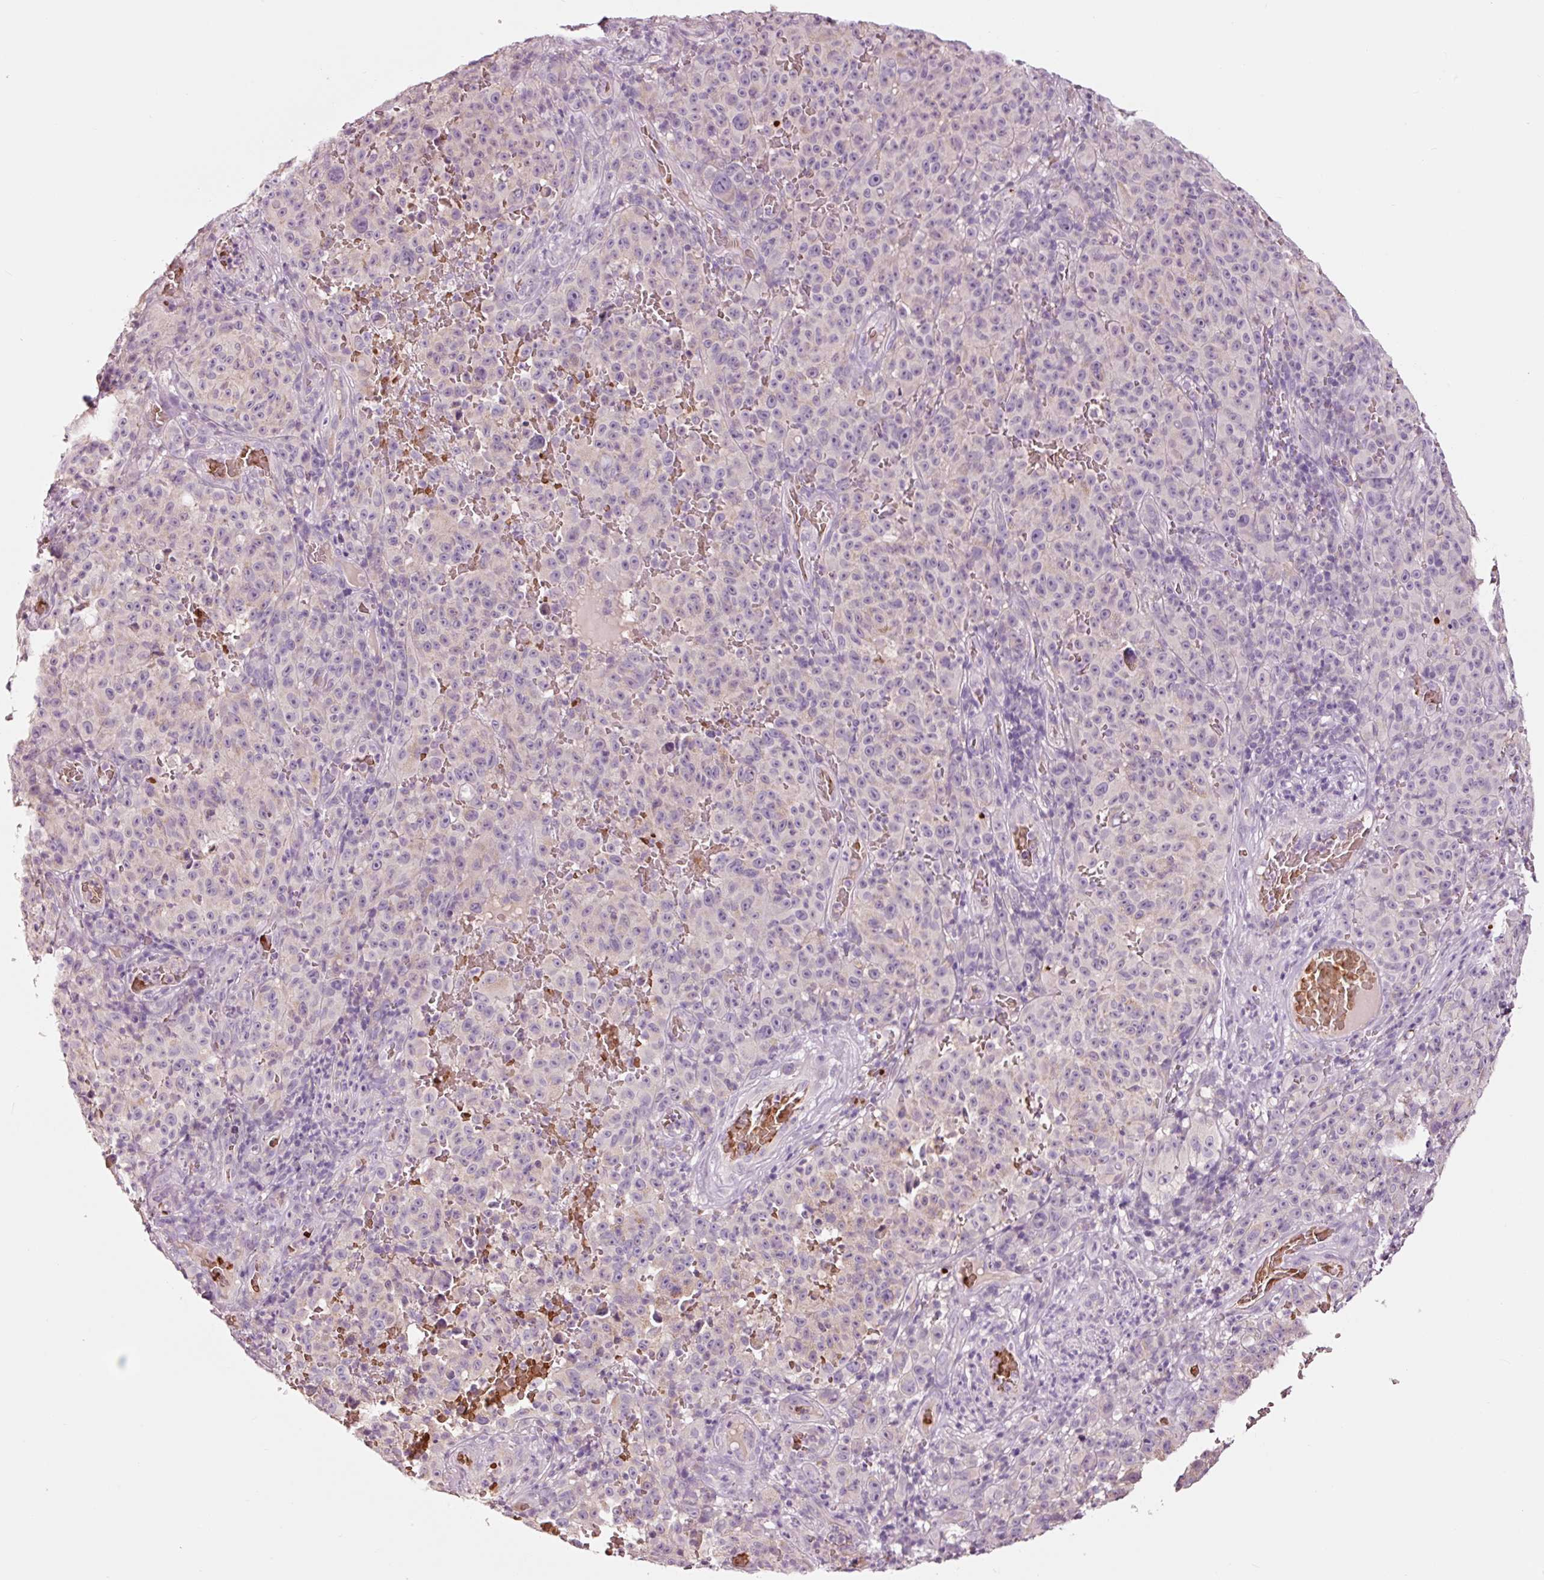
{"staining": {"intensity": "negative", "quantity": "none", "location": "none"}, "tissue": "melanoma", "cell_type": "Tumor cells", "image_type": "cancer", "snomed": [{"axis": "morphology", "description": "Malignant melanoma, NOS"}, {"axis": "topography", "description": "Skin"}], "caption": "This photomicrograph is of melanoma stained with immunohistochemistry (IHC) to label a protein in brown with the nuclei are counter-stained blue. There is no expression in tumor cells.", "gene": "LDHAL6B", "patient": {"sex": "female", "age": 82}}